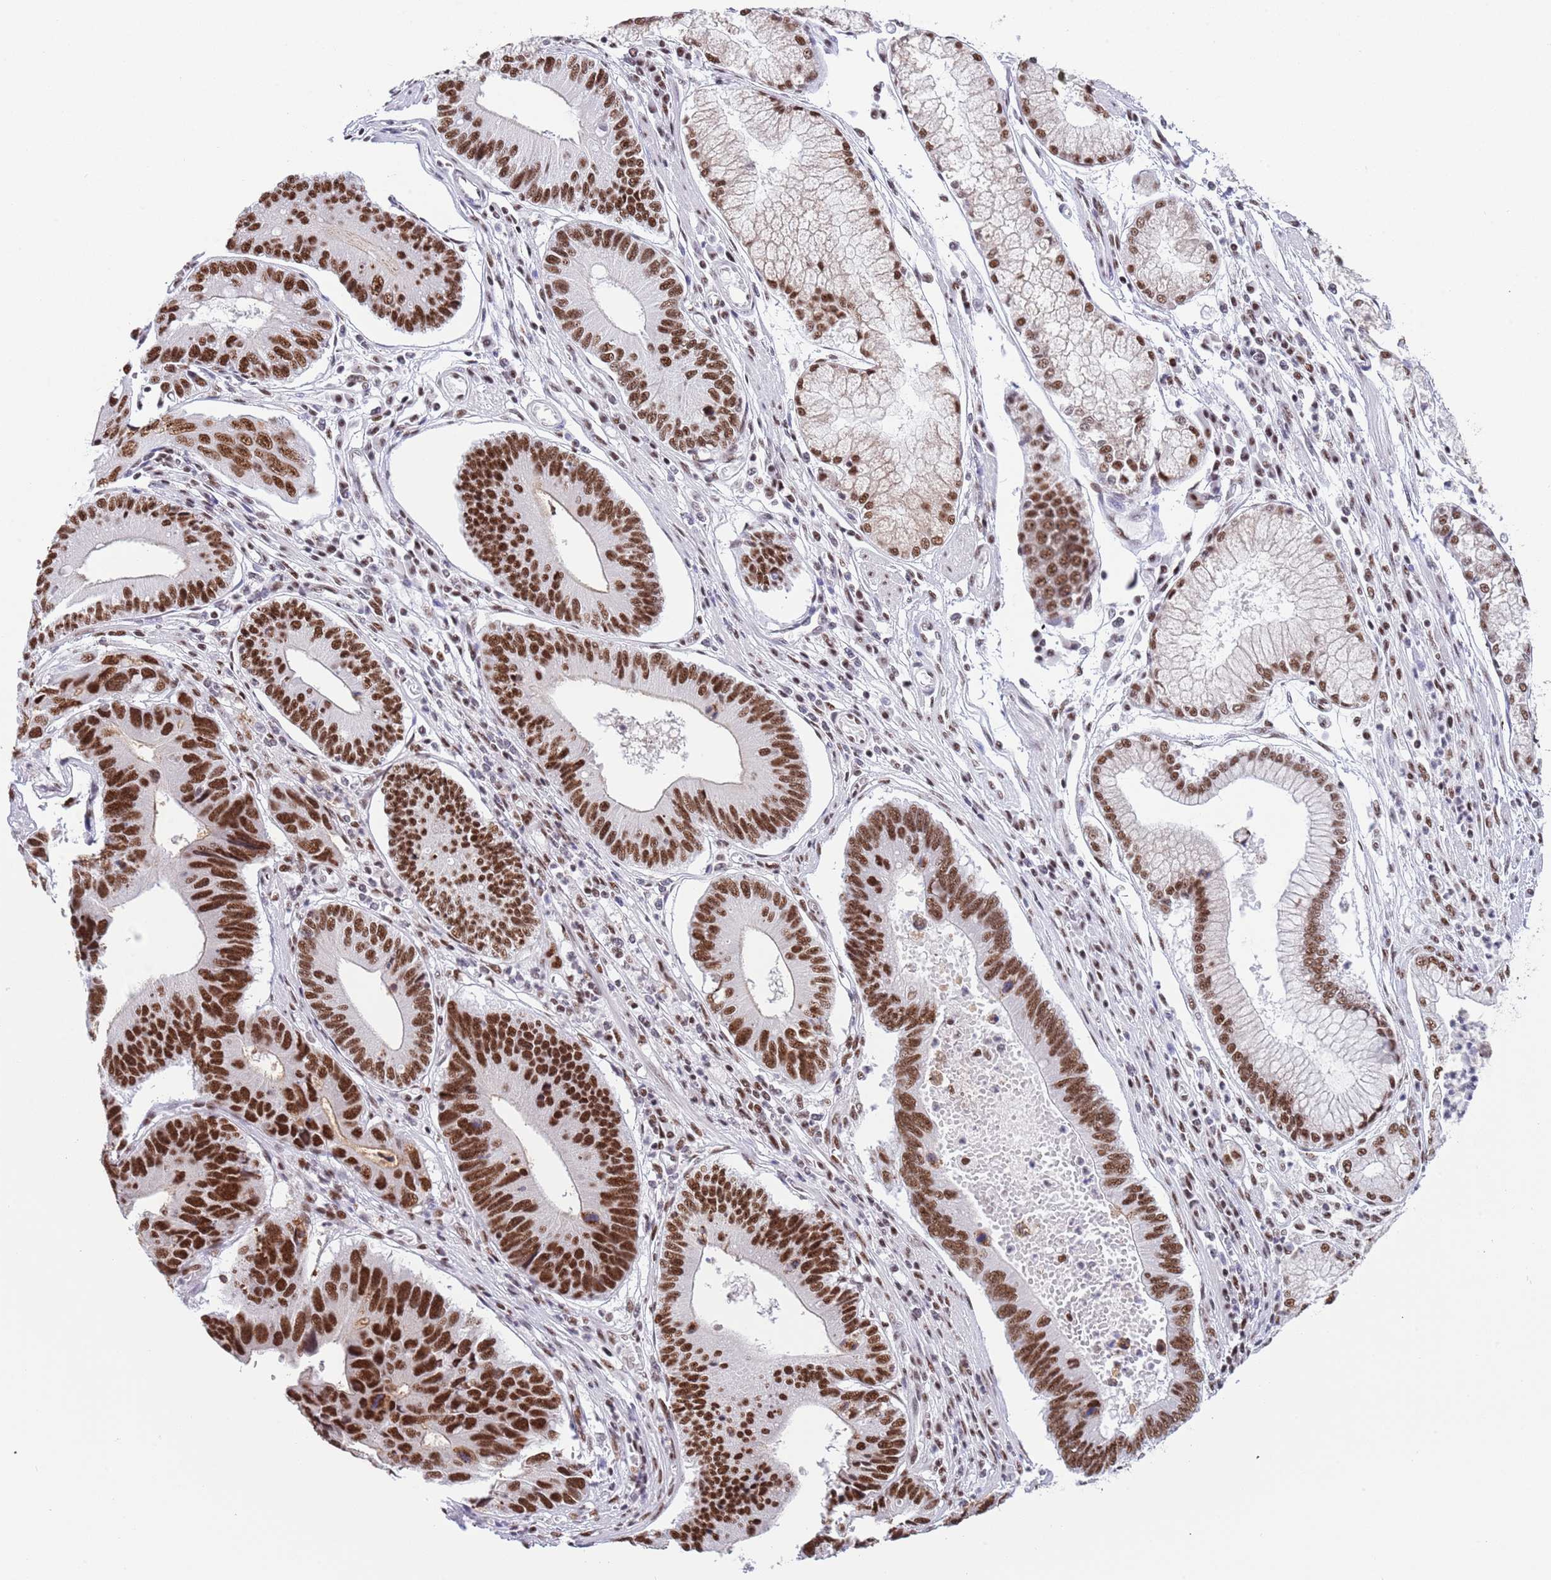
{"staining": {"intensity": "strong", "quantity": ">75%", "location": "nuclear"}, "tissue": "stomach cancer", "cell_type": "Tumor cells", "image_type": "cancer", "snomed": [{"axis": "morphology", "description": "Adenocarcinoma, NOS"}, {"axis": "topography", "description": "Stomach"}], "caption": "A brown stain shows strong nuclear staining of a protein in human stomach cancer tumor cells. (DAB = brown stain, brightfield microscopy at high magnification).", "gene": "SF3A2", "patient": {"sex": "male", "age": 59}}